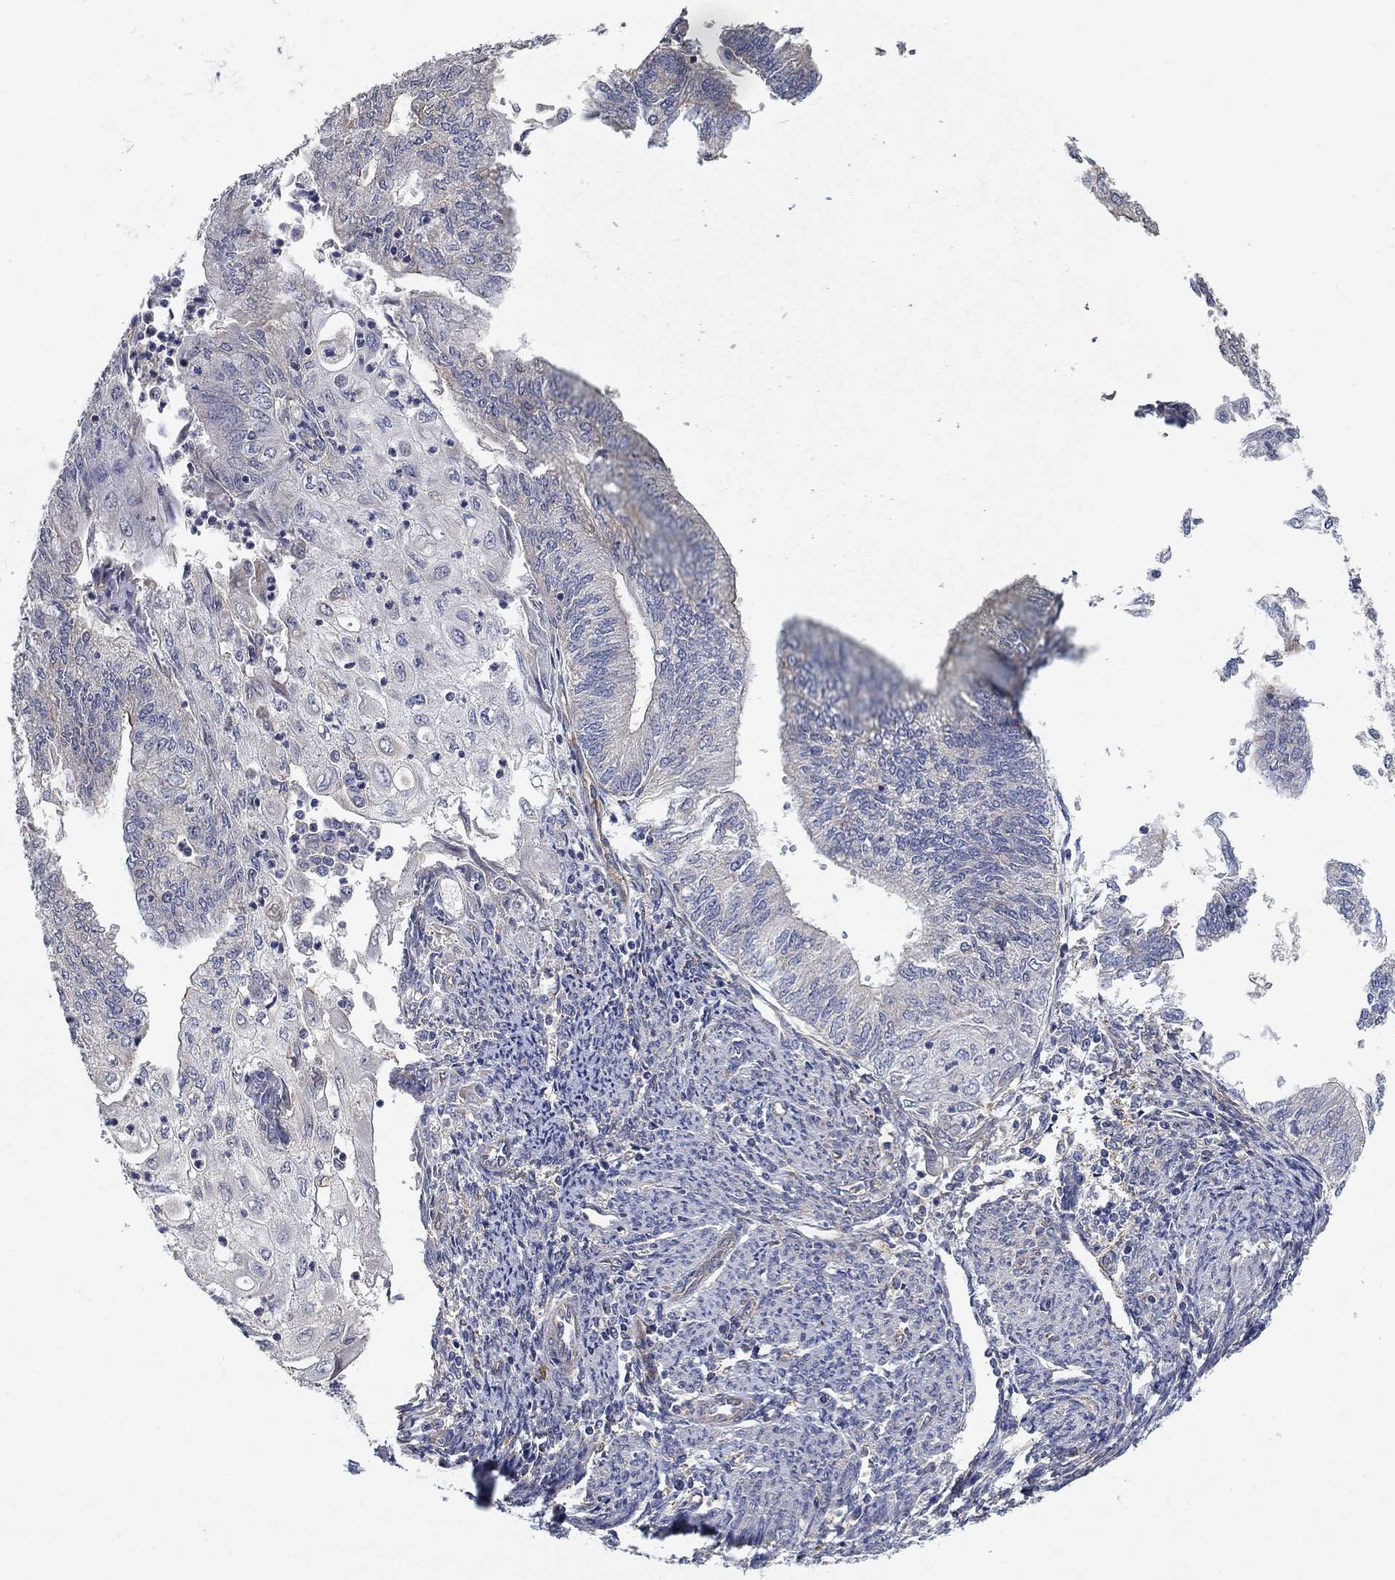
{"staining": {"intensity": "negative", "quantity": "none", "location": "none"}, "tissue": "endometrial cancer", "cell_type": "Tumor cells", "image_type": "cancer", "snomed": [{"axis": "morphology", "description": "Adenocarcinoma, NOS"}, {"axis": "topography", "description": "Endometrium"}], "caption": "Histopathology image shows no protein expression in tumor cells of endometrial cancer tissue.", "gene": "MCUR1", "patient": {"sex": "female", "age": 59}}